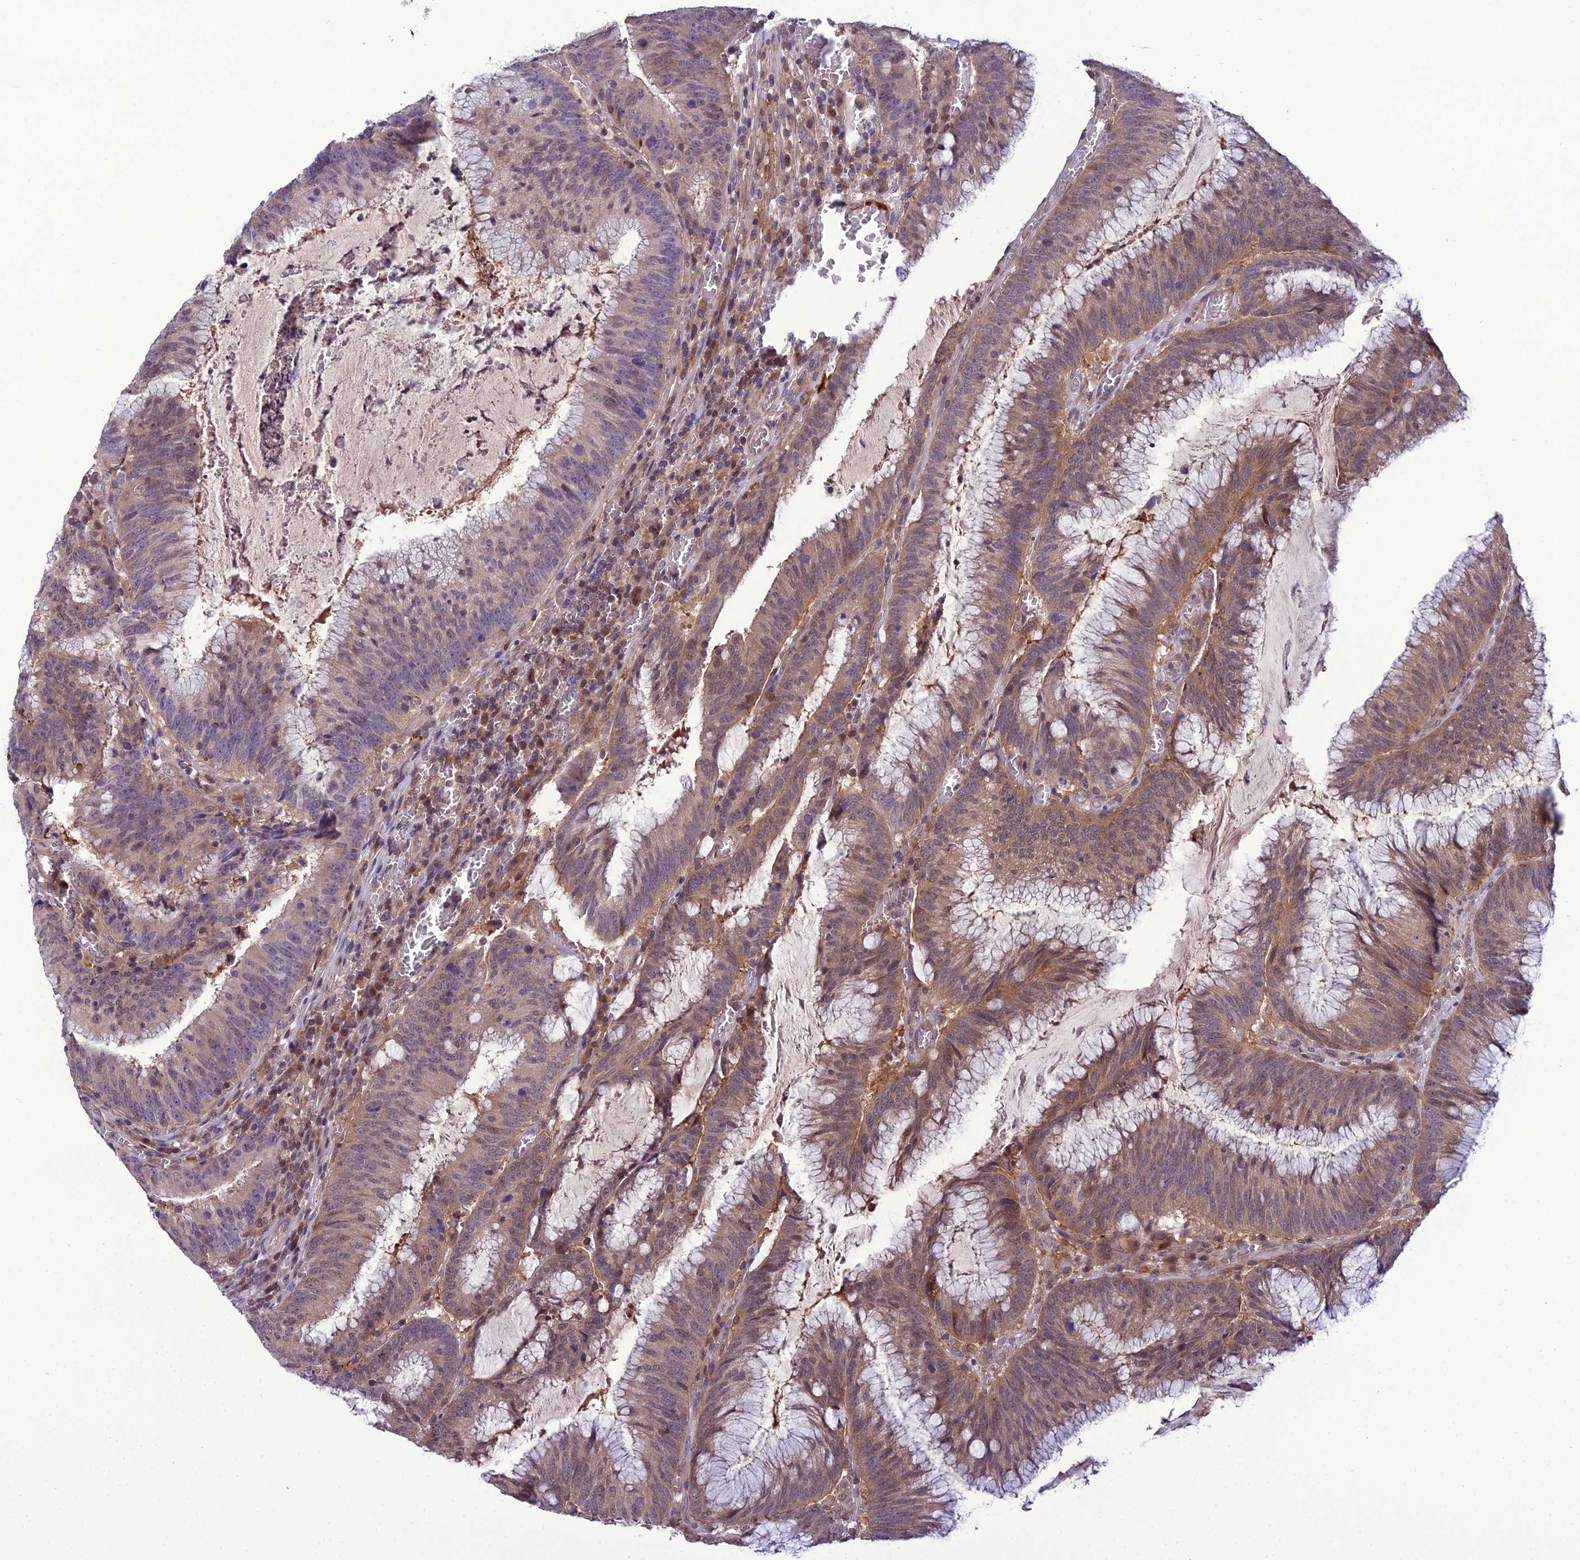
{"staining": {"intensity": "weak", "quantity": "25%-75%", "location": "cytoplasmic/membranous,nuclear"}, "tissue": "colorectal cancer", "cell_type": "Tumor cells", "image_type": "cancer", "snomed": [{"axis": "morphology", "description": "Adenocarcinoma, NOS"}, {"axis": "topography", "description": "Rectum"}], "caption": "High-magnification brightfield microscopy of colorectal cancer stained with DAB (3,3'-diaminobenzidine) (brown) and counterstained with hematoxylin (blue). tumor cells exhibit weak cytoplasmic/membranous and nuclear positivity is identified in approximately25%-75% of cells.", "gene": "GDF6", "patient": {"sex": "female", "age": 77}}